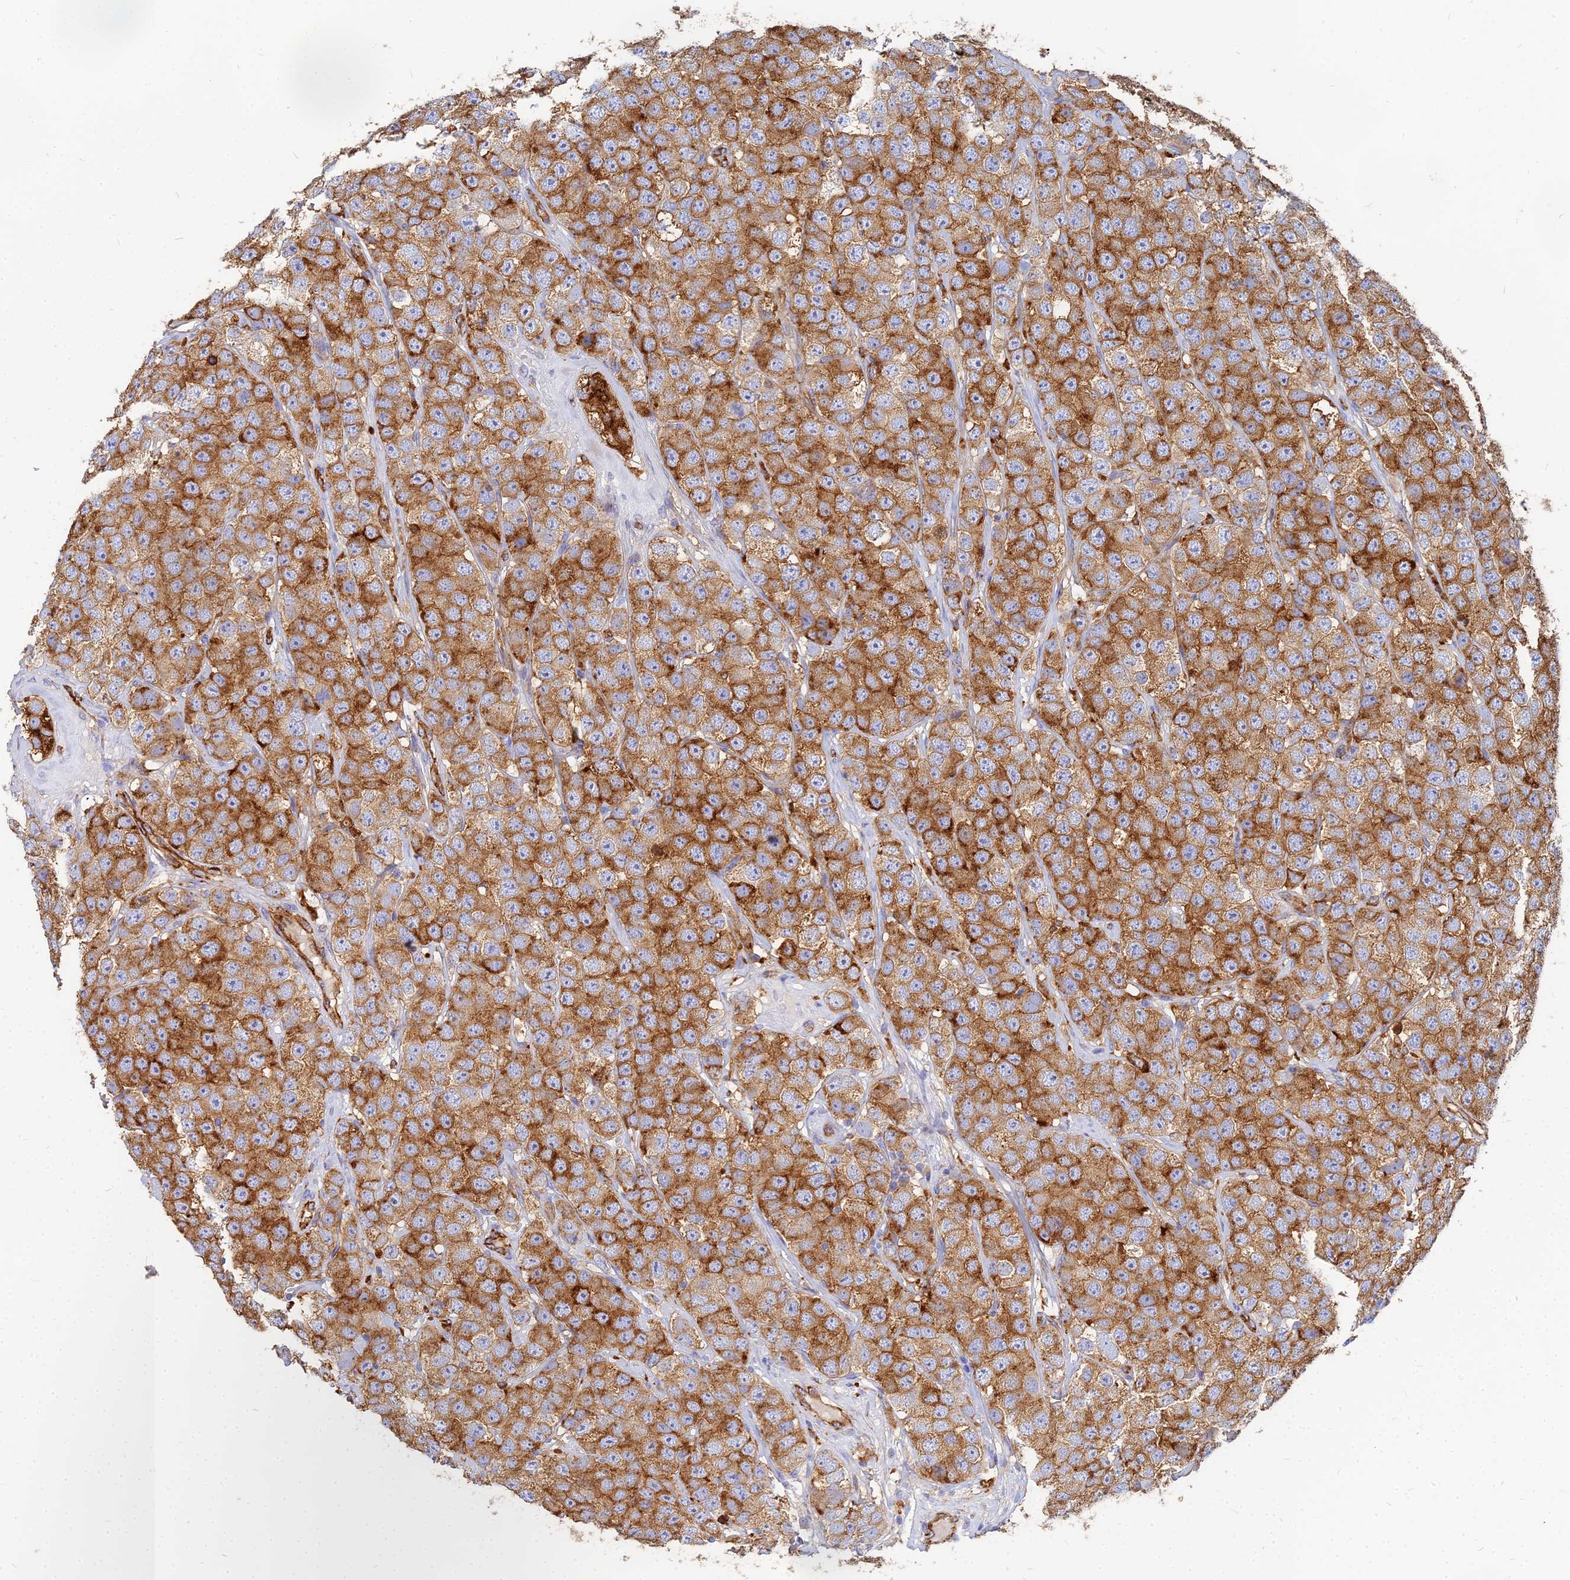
{"staining": {"intensity": "strong", "quantity": ">75%", "location": "cytoplasmic/membranous"}, "tissue": "testis cancer", "cell_type": "Tumor cells", "image_type": "cancer", "snomed": [{"axis": "morphology", "description": "Seminoma, NOS"}, {"axis": "topography", "description": "Testis"}], "caption": "Protein expression analysis of testis cancer (seminoma) exhibits strong cytoplasmic/membranous expression in about >75% of tumor cells. (Stains: DAB in brown, nuclei in blue, Microscopy: brightfield microscopy at high magnification).", "gene": "VAT1", "patient": {"sex": "male", "age": 28}}